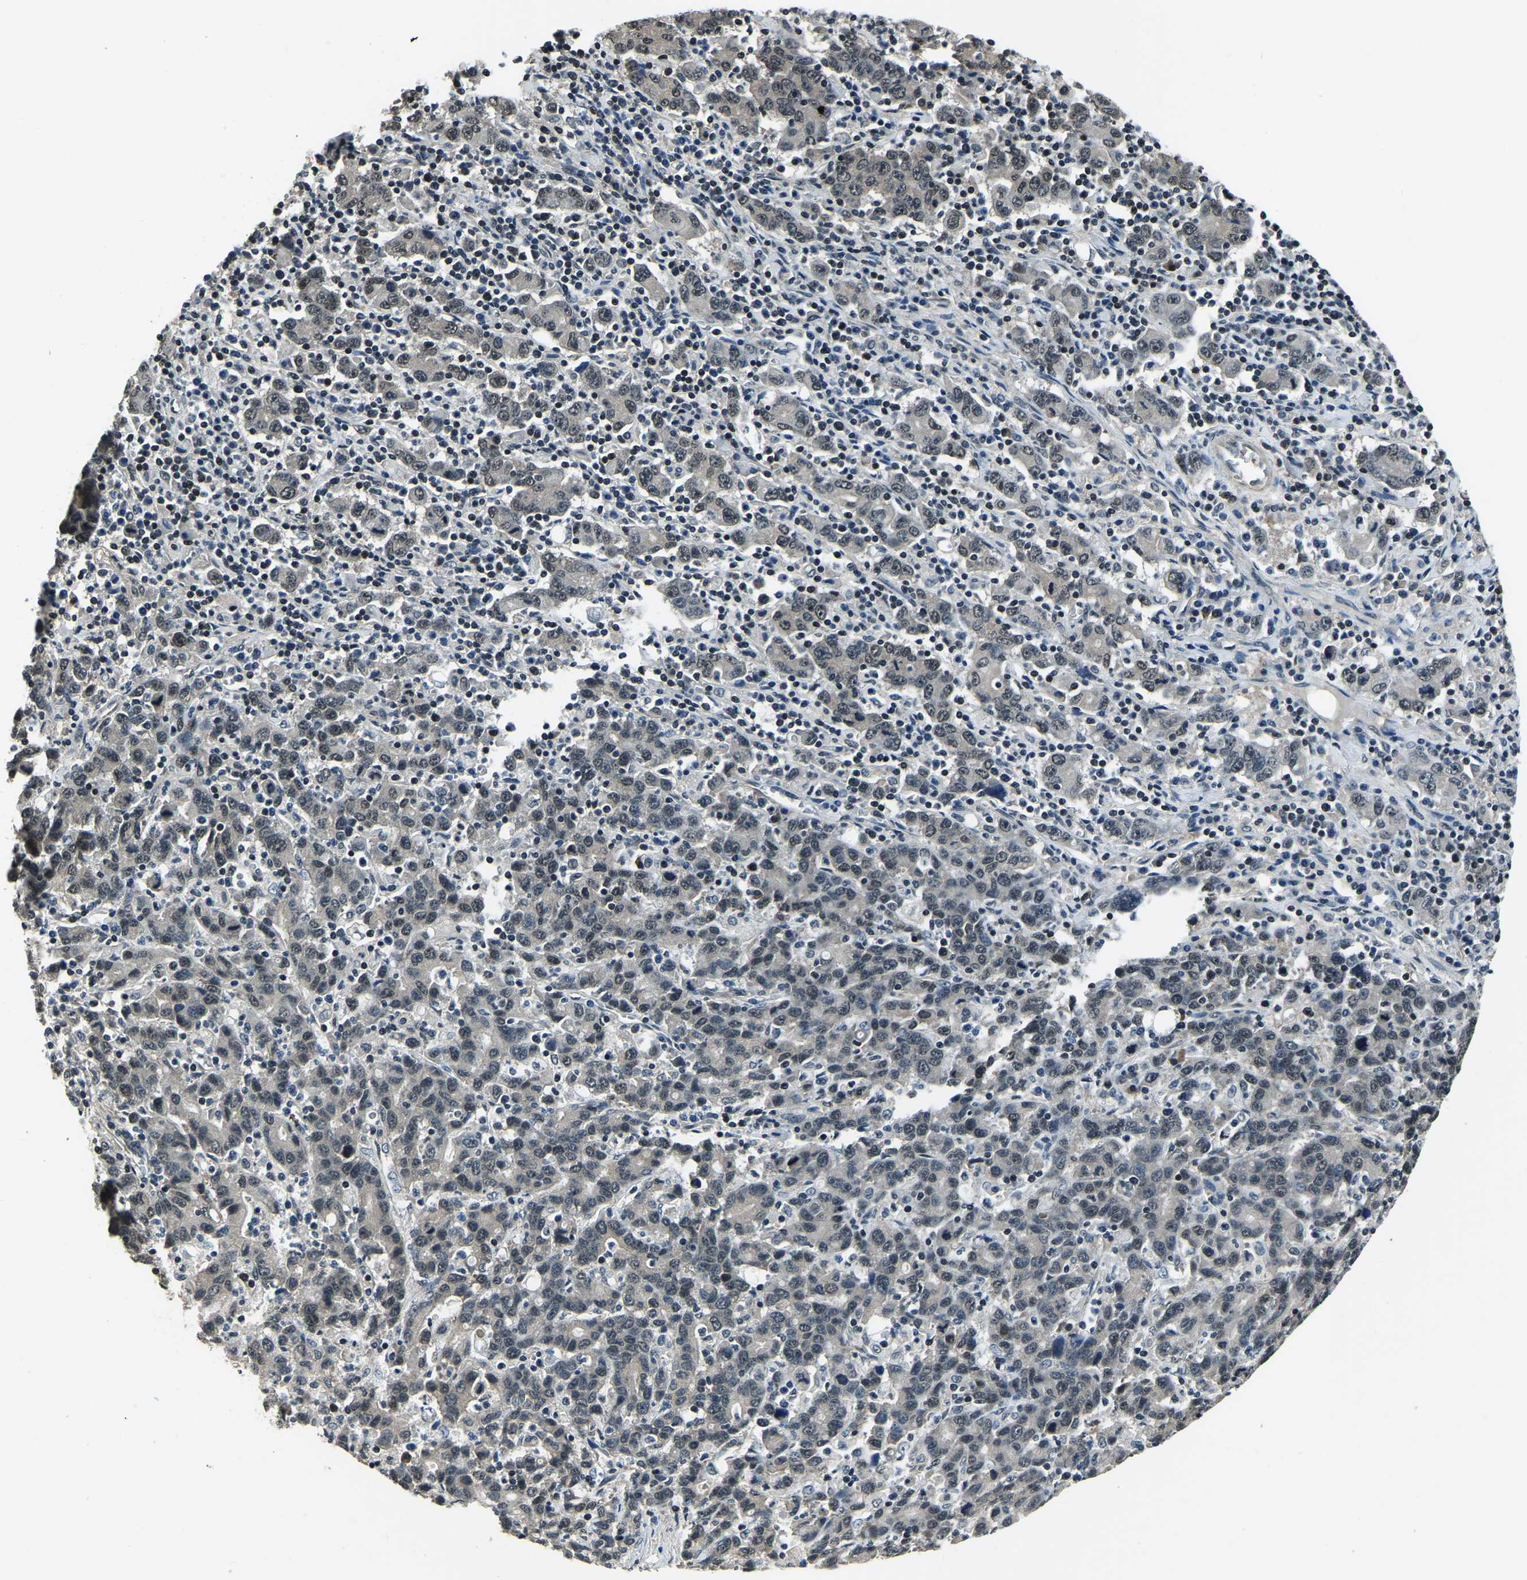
{"staining": {"intensity": "negative", "quantity": "none", "location": "none"}, "tissue": "stomach cancer", "cell_type": "Tumor cells", "image_type": "cancer", "snomed": [{"axis": "morphology", "description": "Adenocarcinoma, NOS"}, {"axis": "topography", "description": "Stomach, upper"}], "caption": "Immunohistochemistry (IHC) of human stomach cancer reveals no positivity in tumor cells.", "gene": "ANKIB1", "patient": {"sex": "male", "age": 69}}